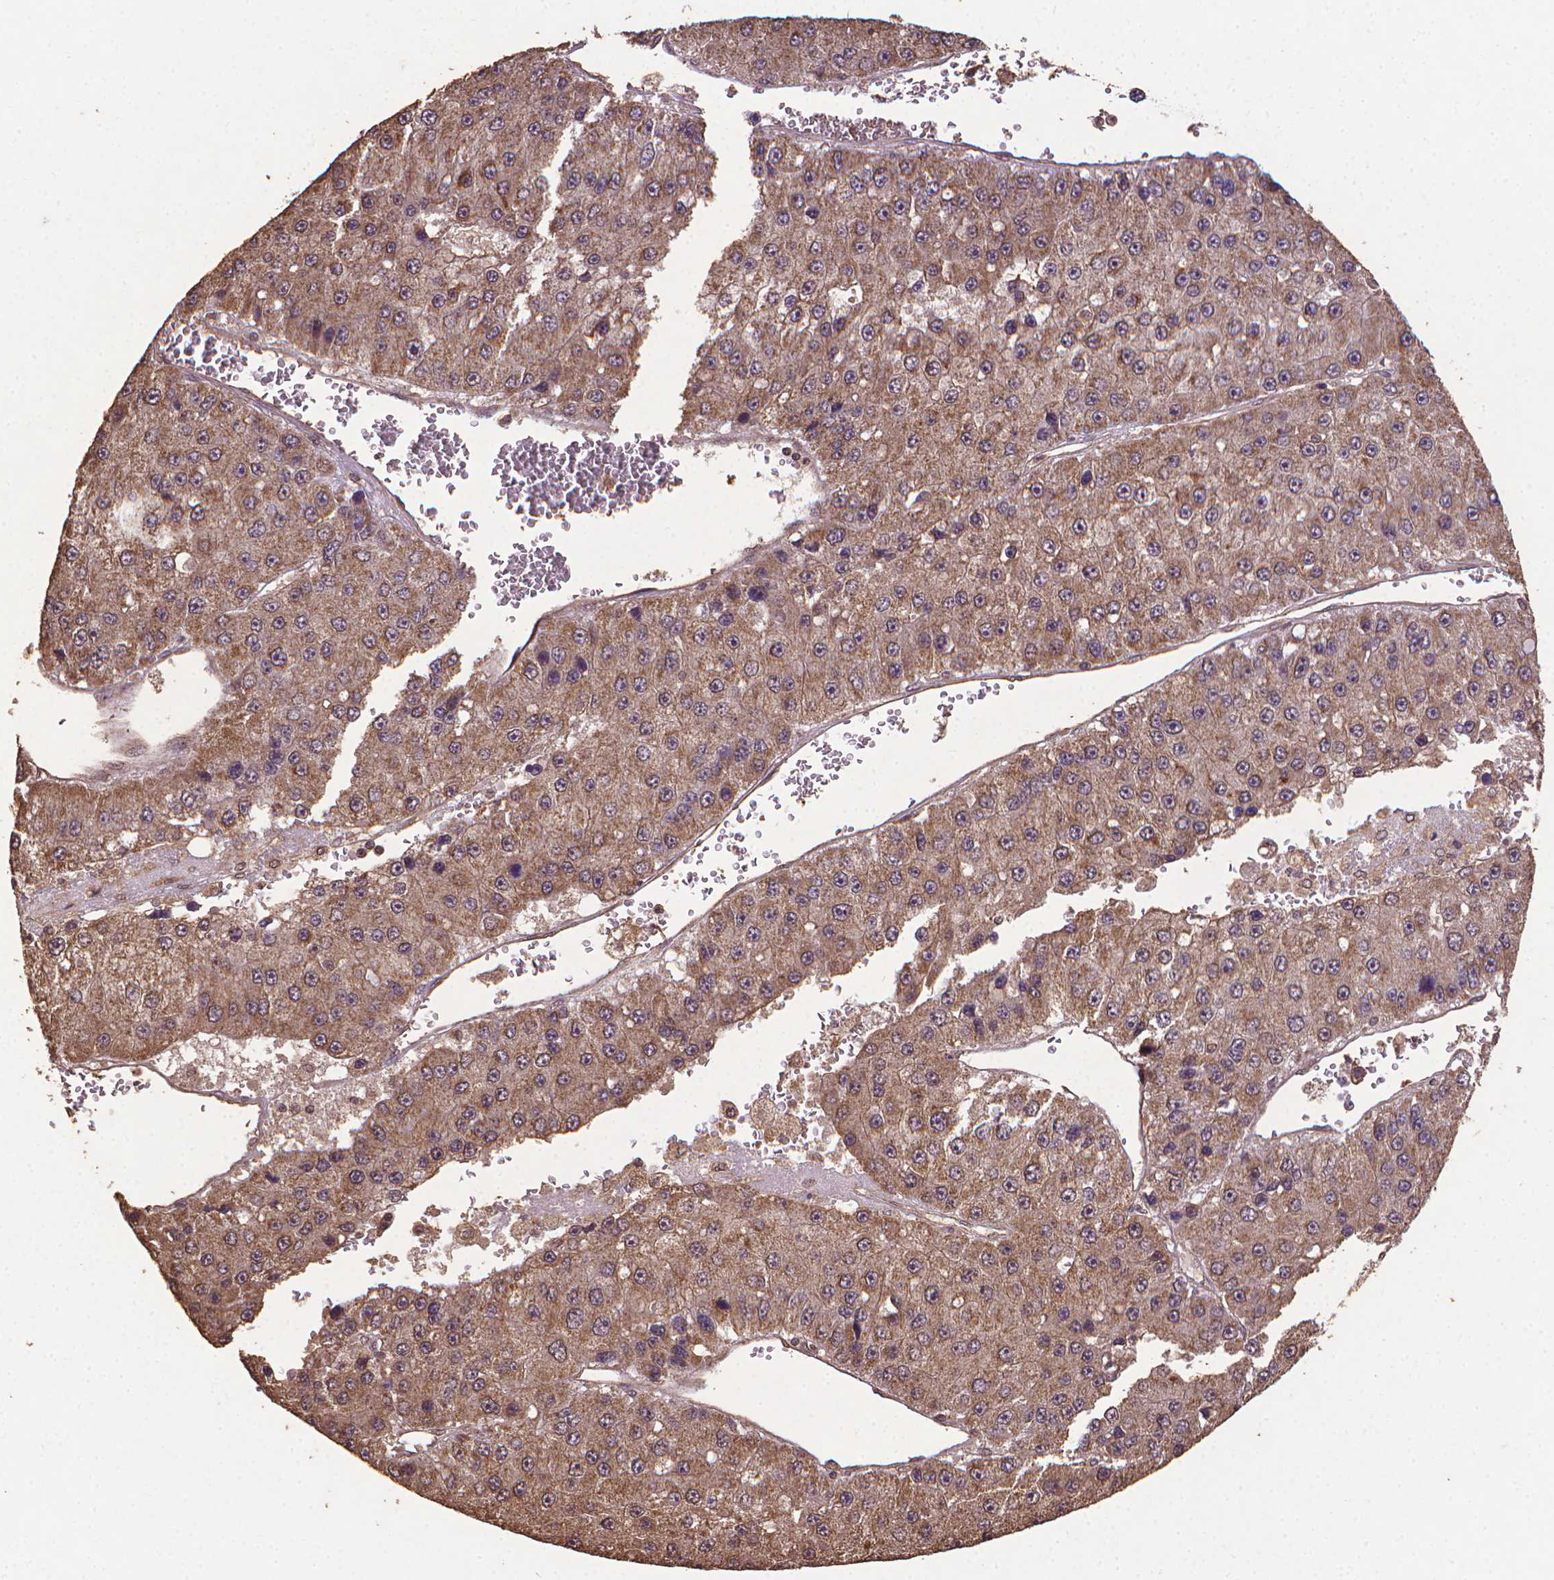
{"staining": {"intensity": "moderate", "quantity": ">75%", "location": "cytoplasmic/membranous"}, "tissue": "liver cancer", "cell_type": "Tumor cells", "image_type": "cancer", "snomed": [{"axis": "morphology", "description": "Carcinoma, Hepatocellular, NOS"}, {"axis": "topography", "description": "Liver"}], "caption": "Liver hepatocellular carcinoma stained with a protein marker demonstrates moderate staining in tumor cells.", "gene": "DCAF1", "patient": {"sex": "female", "age": 73}}